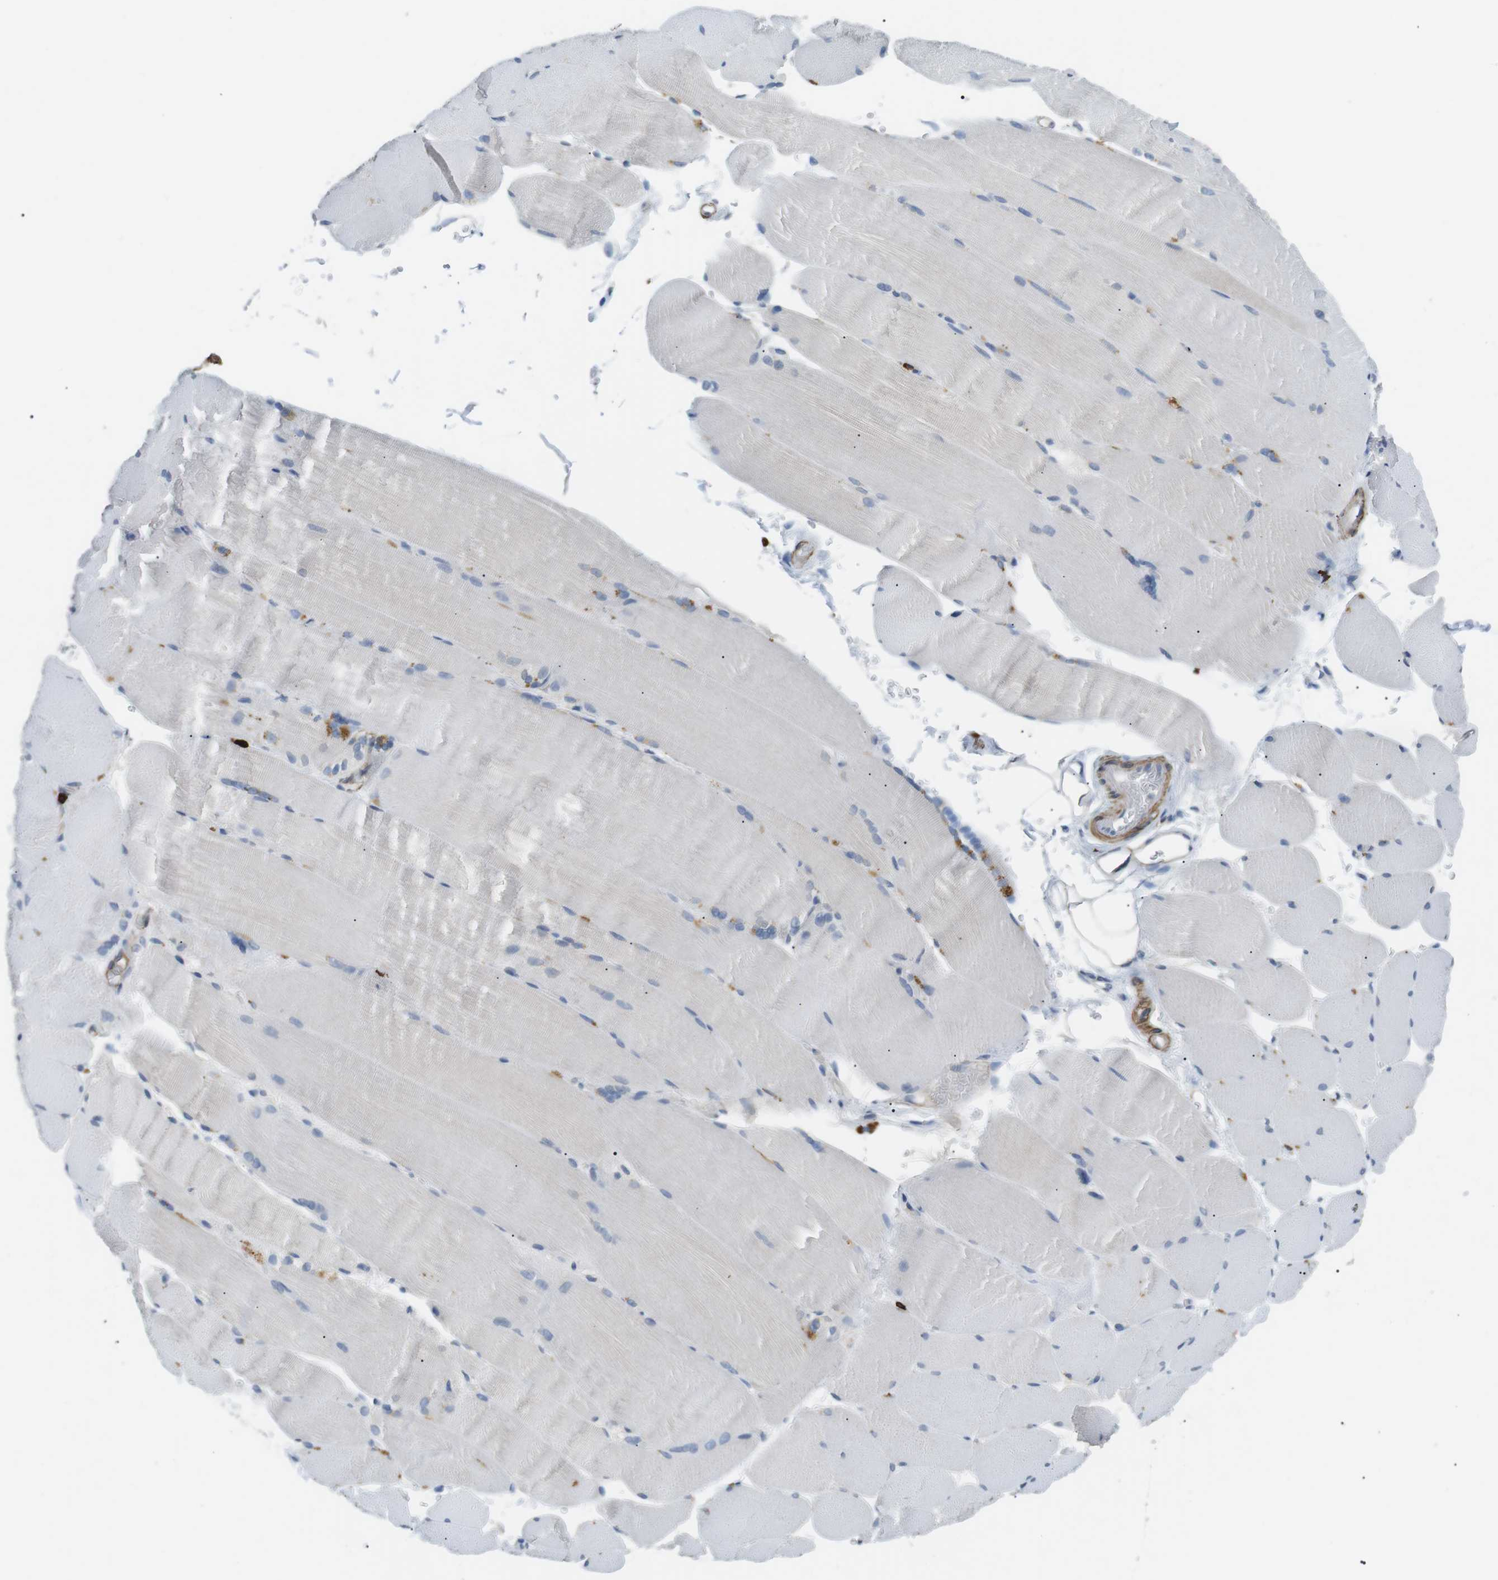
{"staining": {"intensity": "negative", "quantity": "none", "location": "none"}, "tissue": "skeletal muscle", "cell_type": "Myocytes", "image_type": "normal", "snomed": [{"axis": "morphology", "description": "Normal tissue, NOS"}, {"axis": "topography", "description": "Skin"}, {"axis": "topography", "description": "Skeletal muscle"}], "caption": "The immunohistochemistry (IHC) micrograph has no significant staining in myocytes of skeletal muscle. The staining was performed using DAB to visualize the protein expression in brown, while the nuclei were stained in blue with hematoxylin (Magnification: 20x).", "gene": "GZMM", "patient": {"sex": "male", "age": 83}}